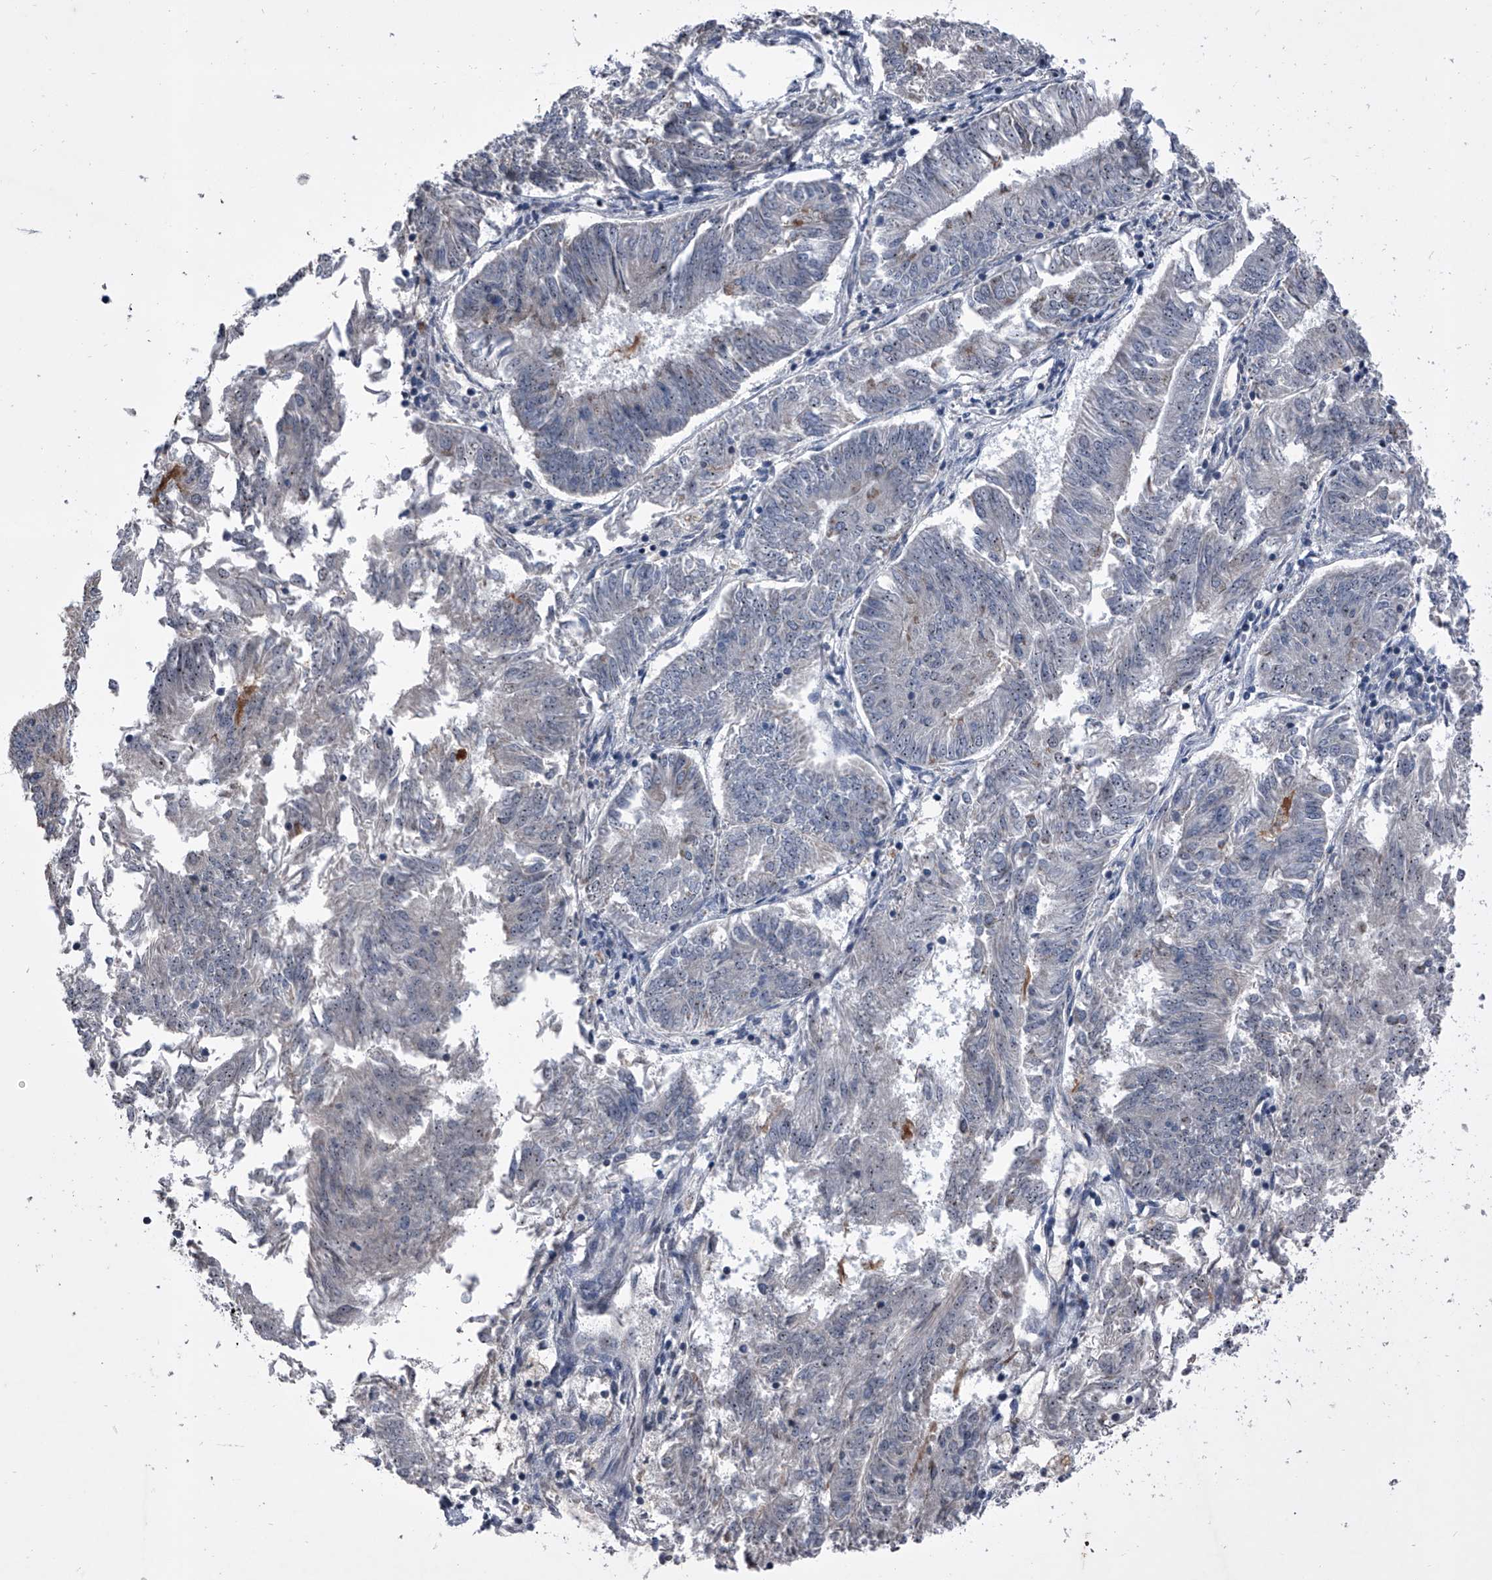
{"staining": {"intensity": "weak", "quantity": "25%-75%", "location": "nuclear"}, "tissue": "endometrial cancer", "cell_type": "Tumor cells", "image_type": "cancer", "snomed": [{"axis": "morphology", "description": "Adenocarcinoma, NOS"}, {"axis": "topography", "description": "Endometrium"}], "caption": "Endometrial adenocarcinoma was stained to show a protein in brown. There is low levels of weak nuclear staining in approximately 25%-75% of tumor cells. (DAB (3,3'-diaminobenzidine) IHC with brightfield microscopy, high magnification).", "gene": "CEP85L", "patient": {"sex": "female", "age": 58}}